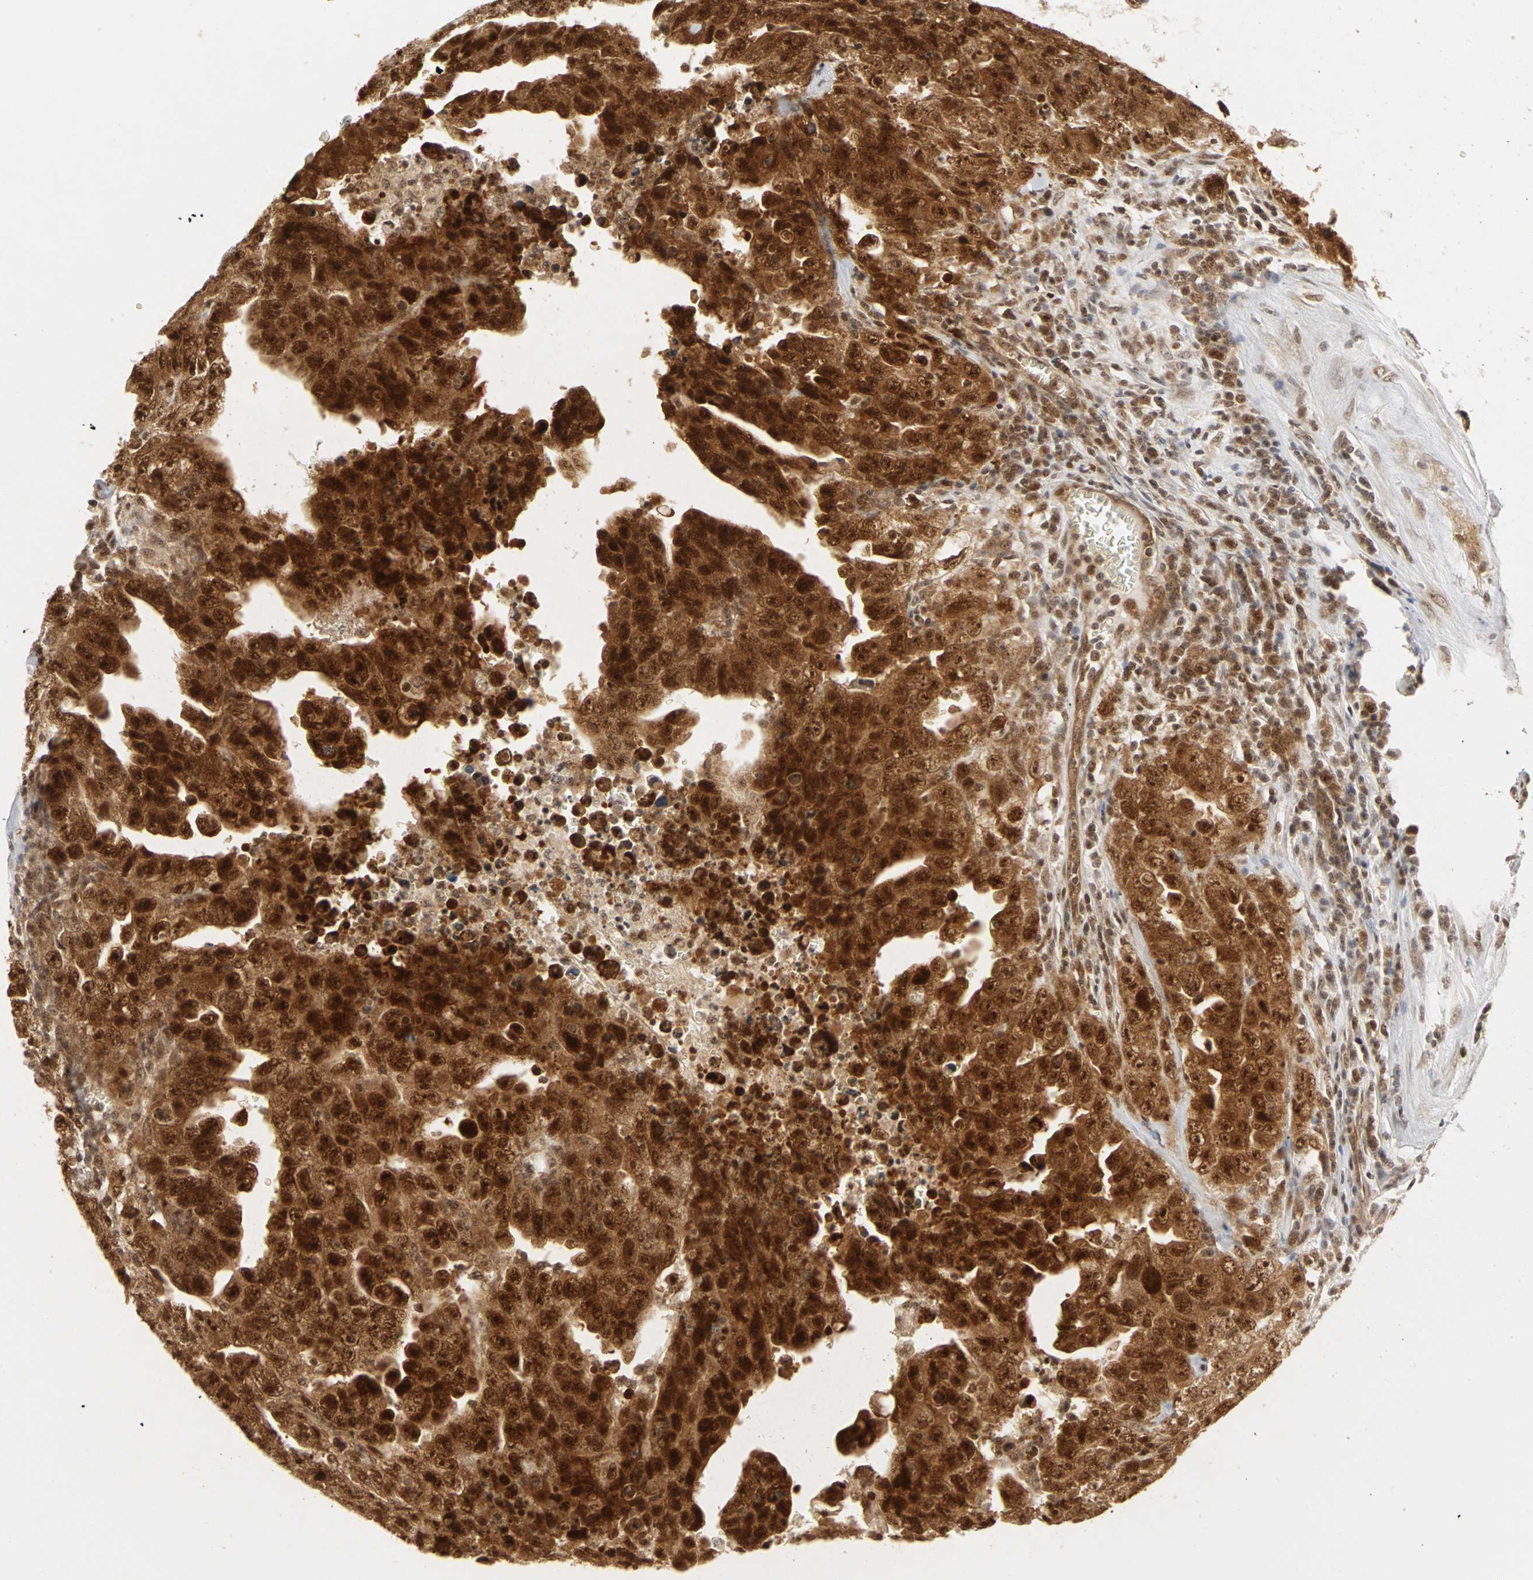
{"staining": {"intensity": "strong", "quantity": ">75%", "location": "cytoplasmic/membranous,nuclear"}, "tissue": "testis cancer", "cell_type": "Tumor cells", "image_type": "cancer", "snomed": [{"axis": "morphology", "description": "Carcinoma, Embryonal, NOS"}, {"axis": "topography", "description": "Testis"}], "caption": "An image of human embryonal carcinoma (testis) stained for a protein demonstrates strong cytoplasmic/membranous and nuclear brown staining in tumor cells.", "gene": "CSNK2B", "patient": {"sex": "male", "age": 28}}